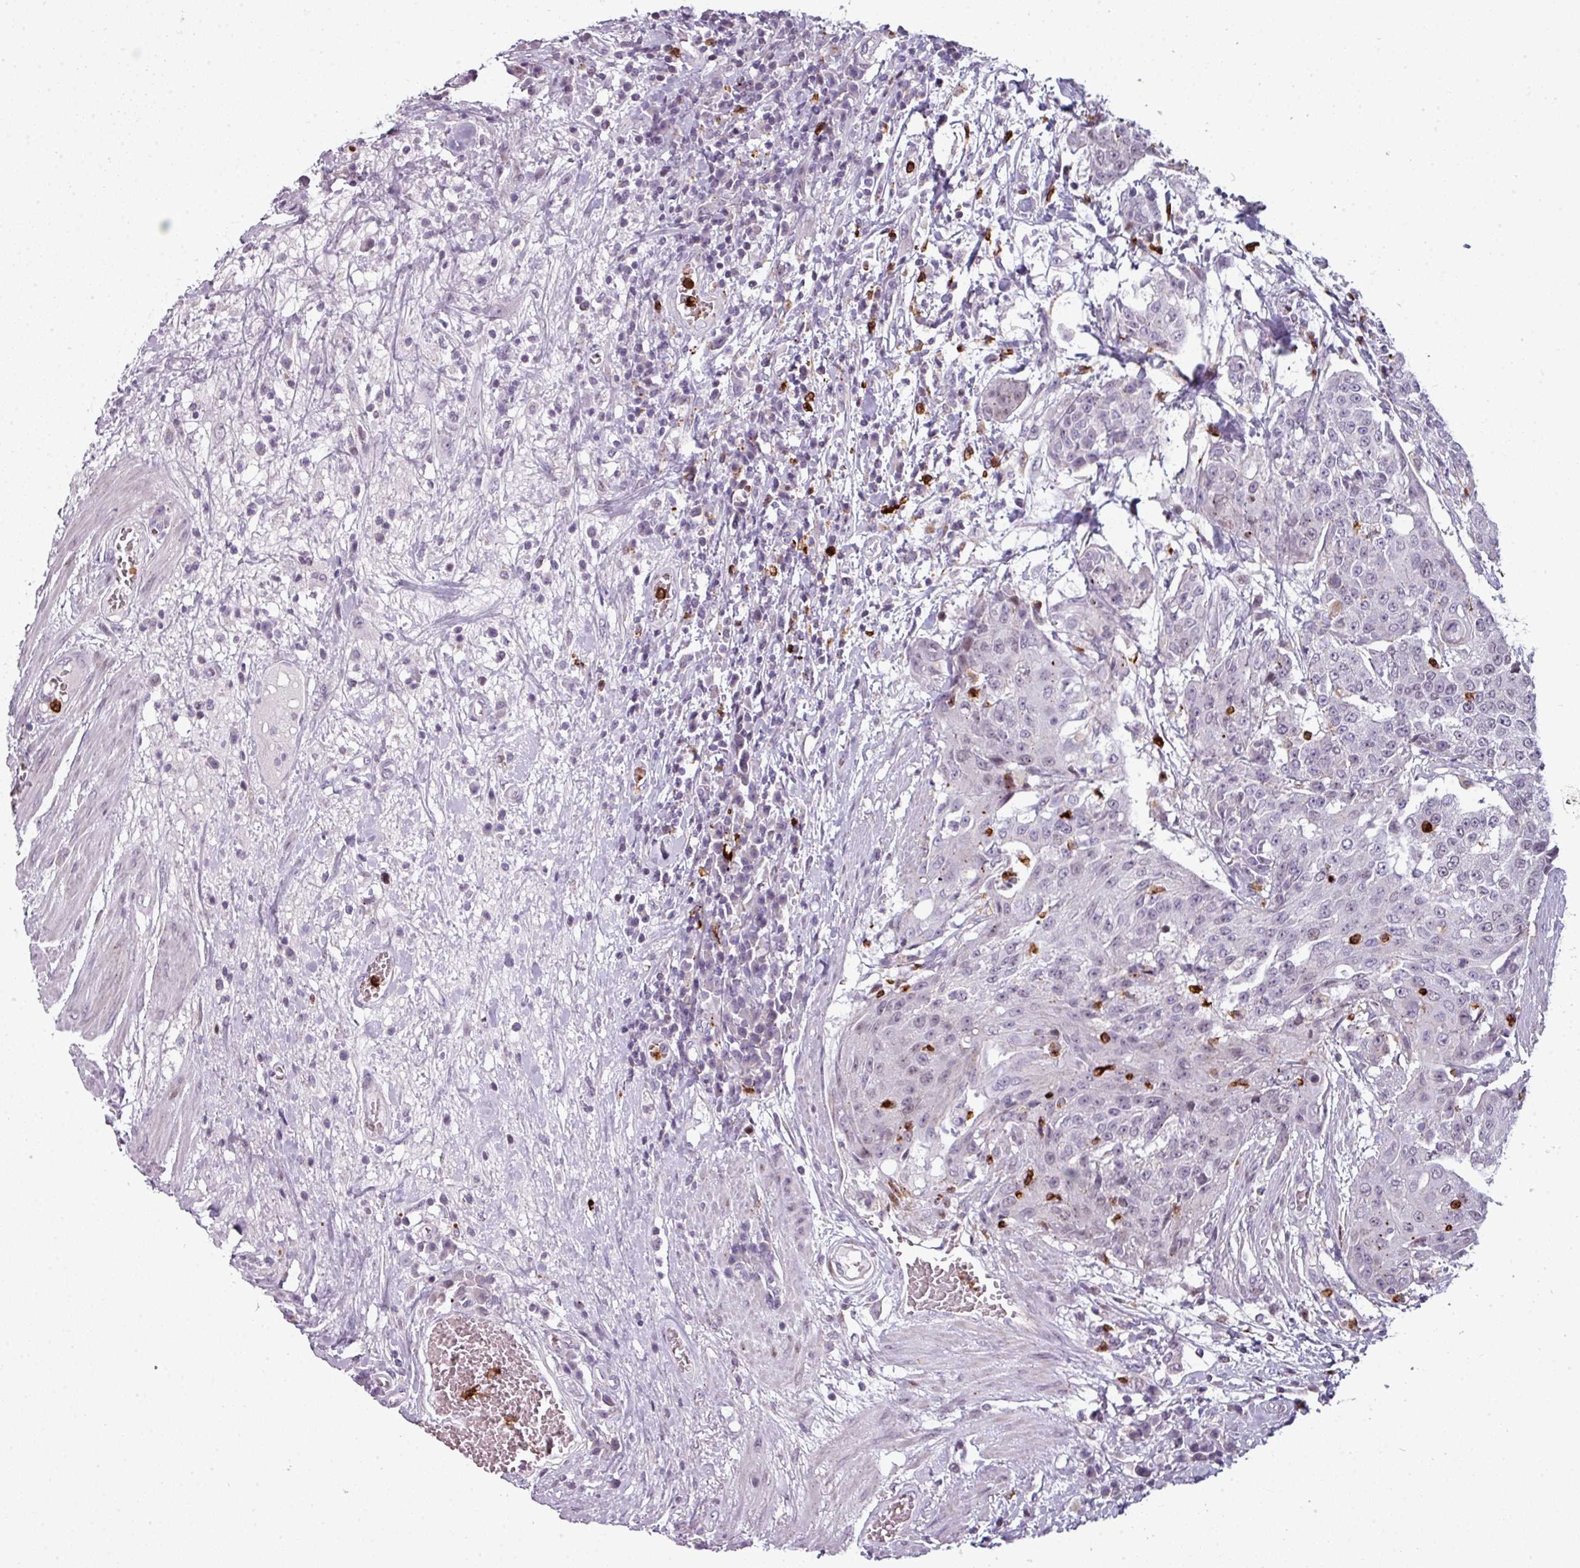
{"staining": {"intensity": "negative", "quantity": "none", "location": "none"}, "tissue": "urothelial cancer", "cell_type": "Tumor cells", "image_type": "cancer", "snomed": [{"axis": "morphology", "description": "Urothelial carcinoma, High grade"}, {"axis": "topography", "description": "Urinary bladder"}], "caption": "Urothelial carcinoma (high-grade) was stained to show a protein in brown. There is no significant expression in tumor cells.", "gene": "TMEFF1", "patient": {"sex": "female", "age": 63}}